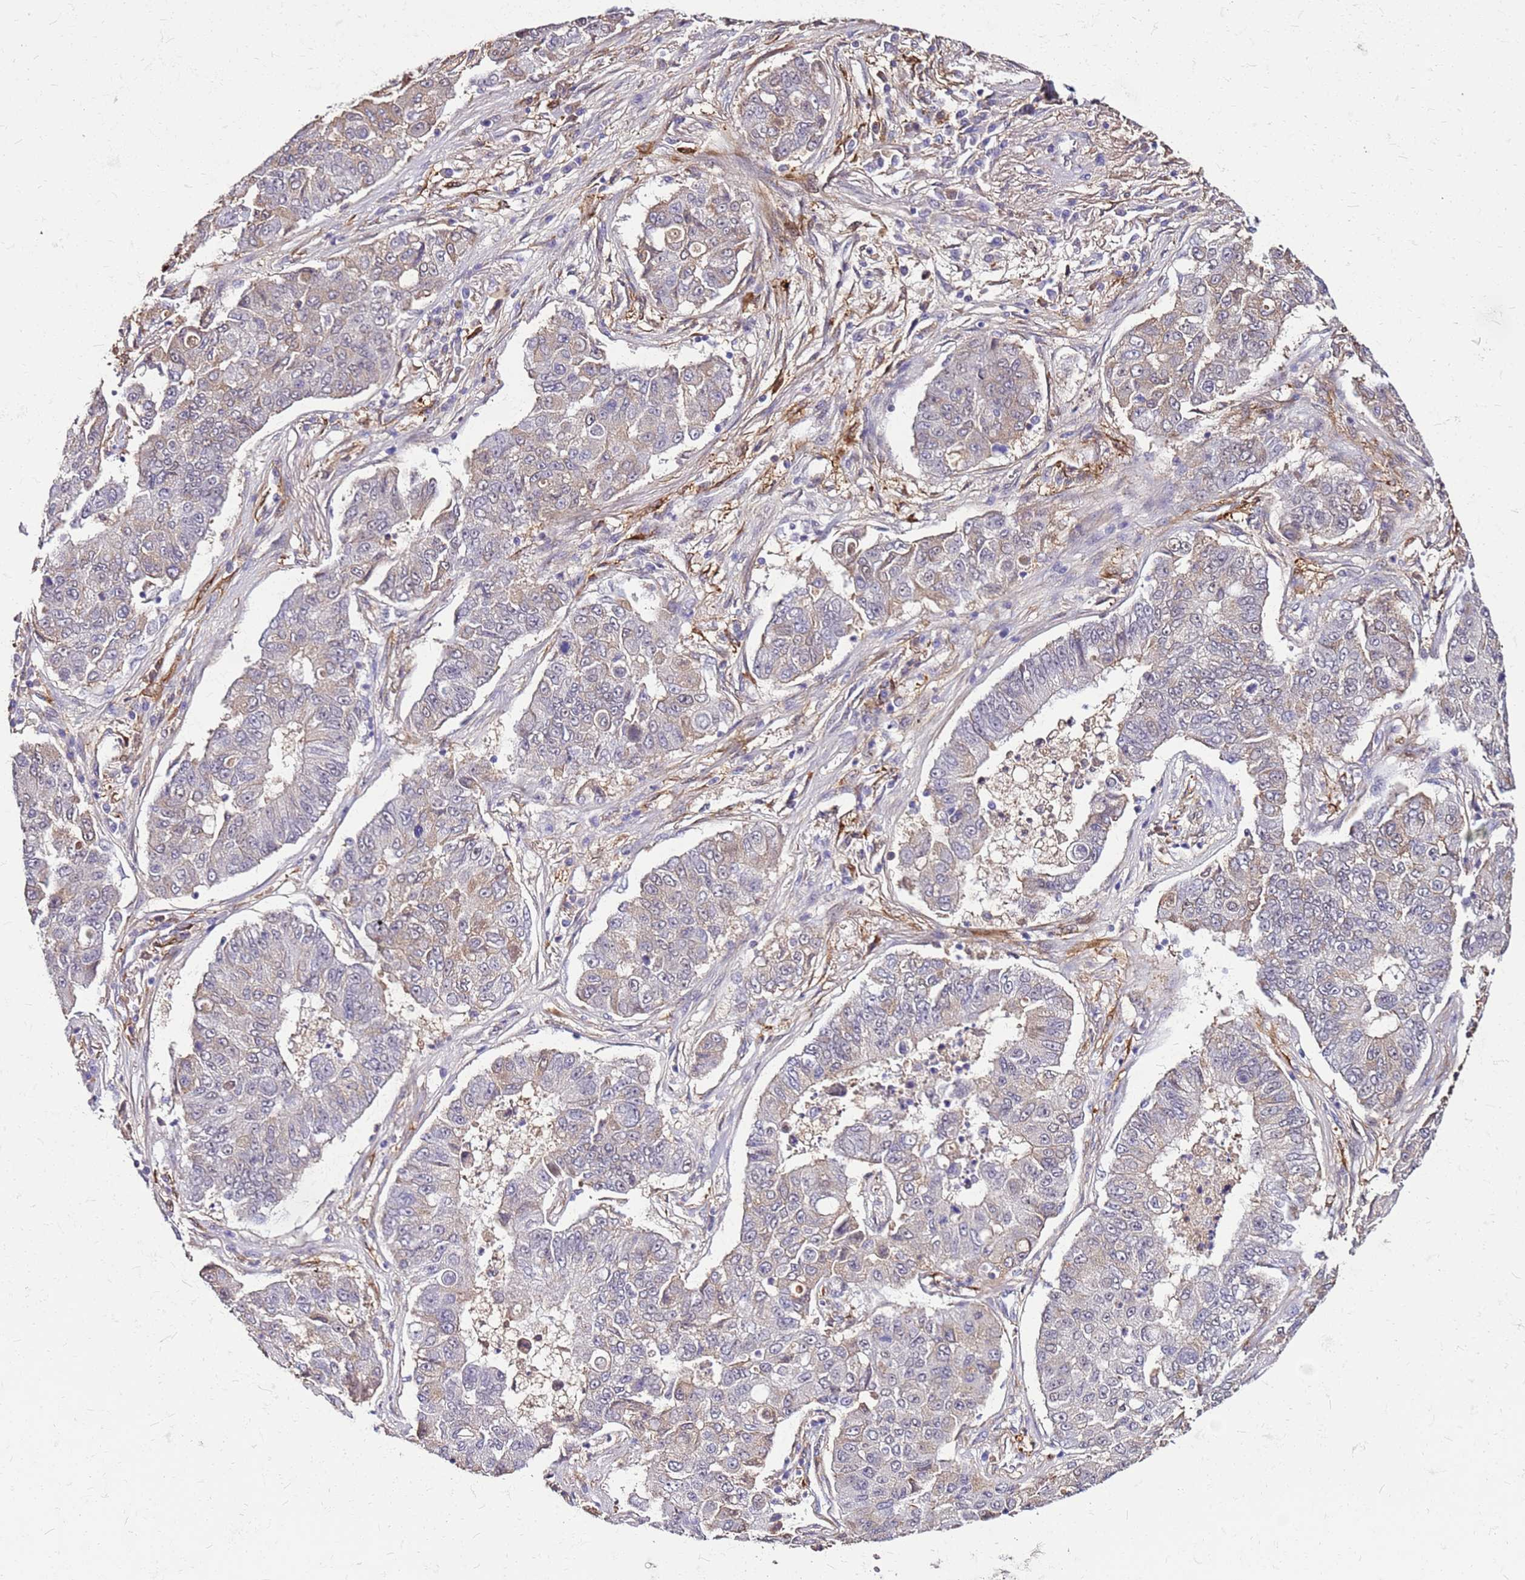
{"staining": {"intensity": "weak", "quantity": "<25%", "location": "cytoplasmic/membranous"}, "tissue": "lung cancer", "cell_type": "Tumor cells", "image_type": "cancer", "snomed": [{"axis": "morphology", "description": "Squamous cell carcinoma, NOS"}, {"axis": "topography", "description": "Lung"}], "caption": "Immunohistochemistry (IHC) photomicrograph of lung cancer (squamous cell carcinoma) stained for a protein (brown), which displays no staining in tumor cells.", "gene": "ALDH1A3", "patient": {"sex": "male", "age": 74}}